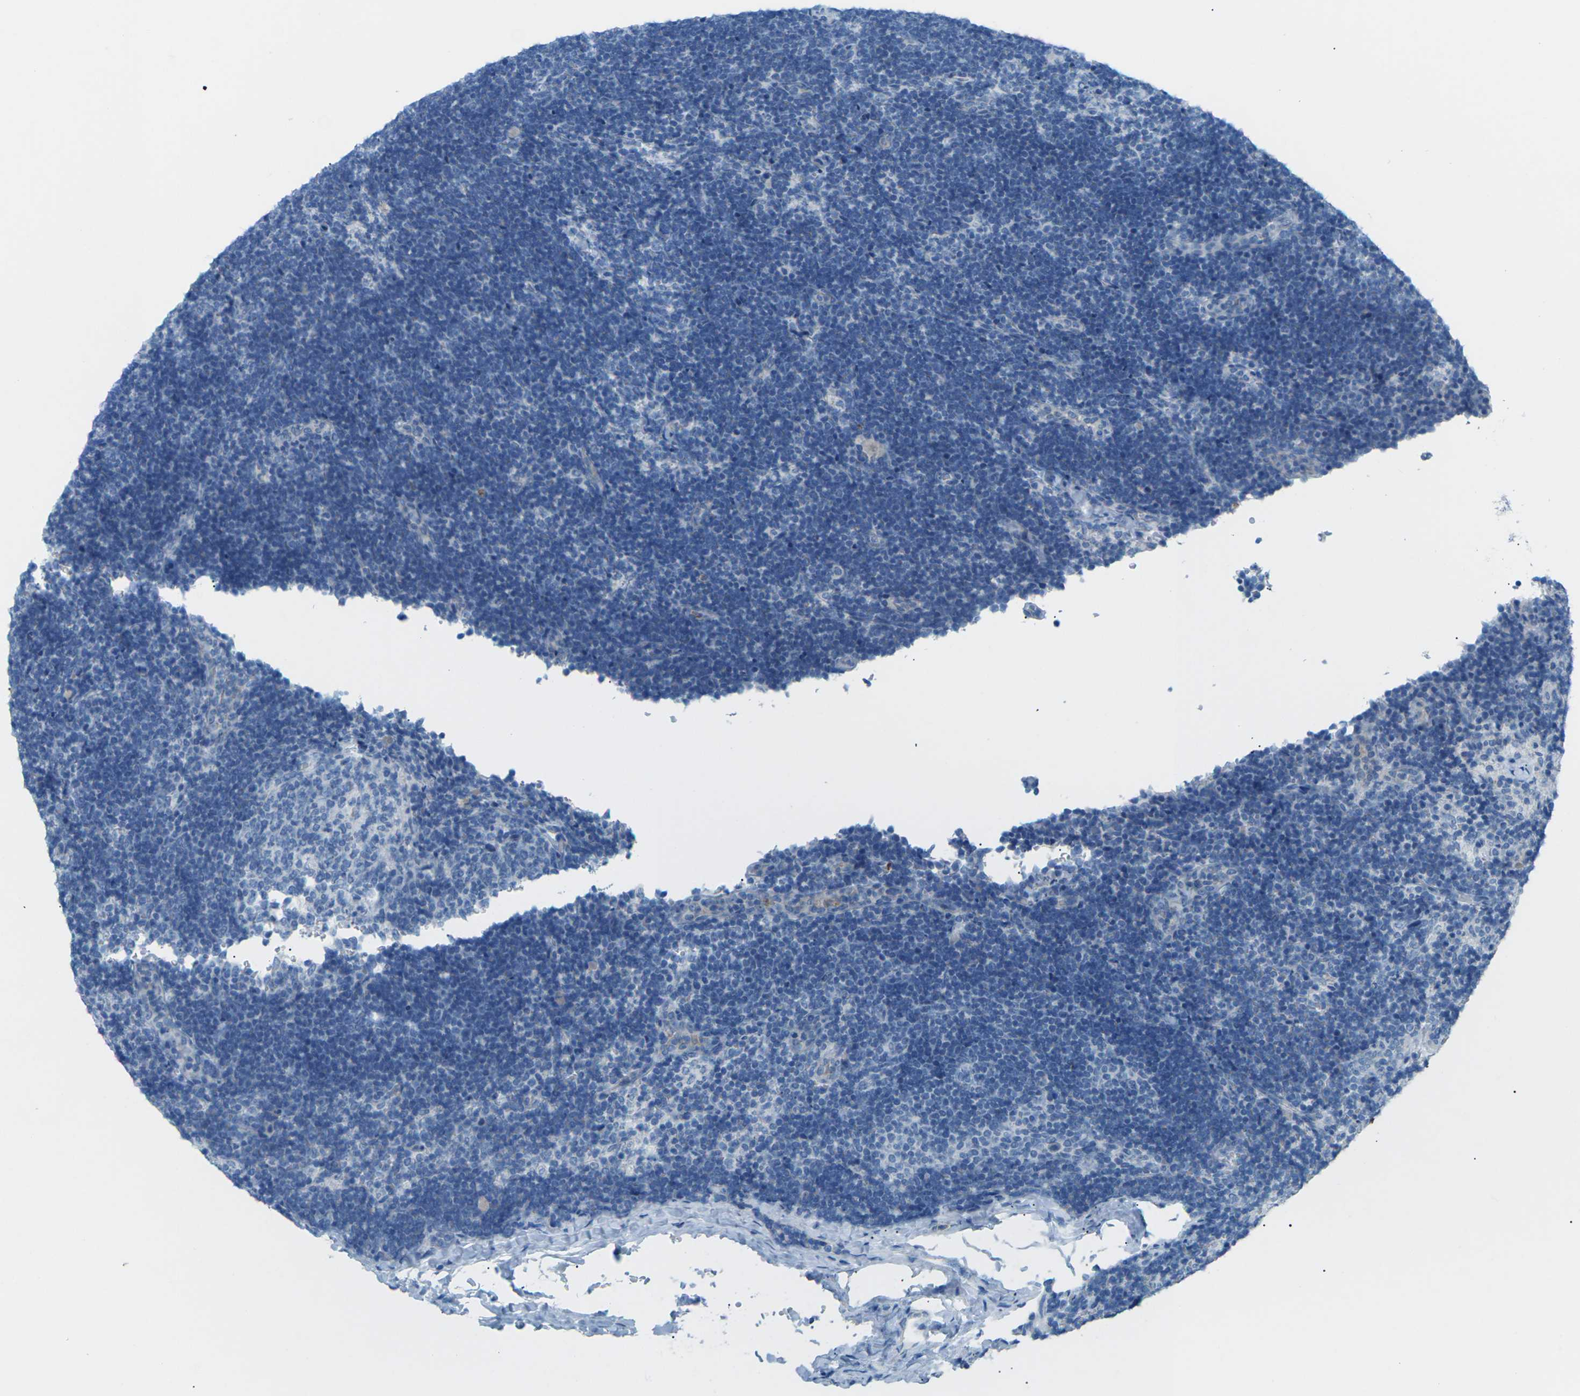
{"staining": {"intensity": "negative", "quantity": "none", "location": "none"}, "tissue": "lymph node", "cell_type": "Germinal center cells", "image_type": "normal", "snomed": [{"axis": "morphology", "description": "Normal tissue, NOS"}, {"axis": "topography", "description": "Lymph node"}], "caption": "Germinal center cells show no significant protein expression in unremarkable lymph node.", "gene": "CDH16", "patient": {"sex": "female", "age": 14}}